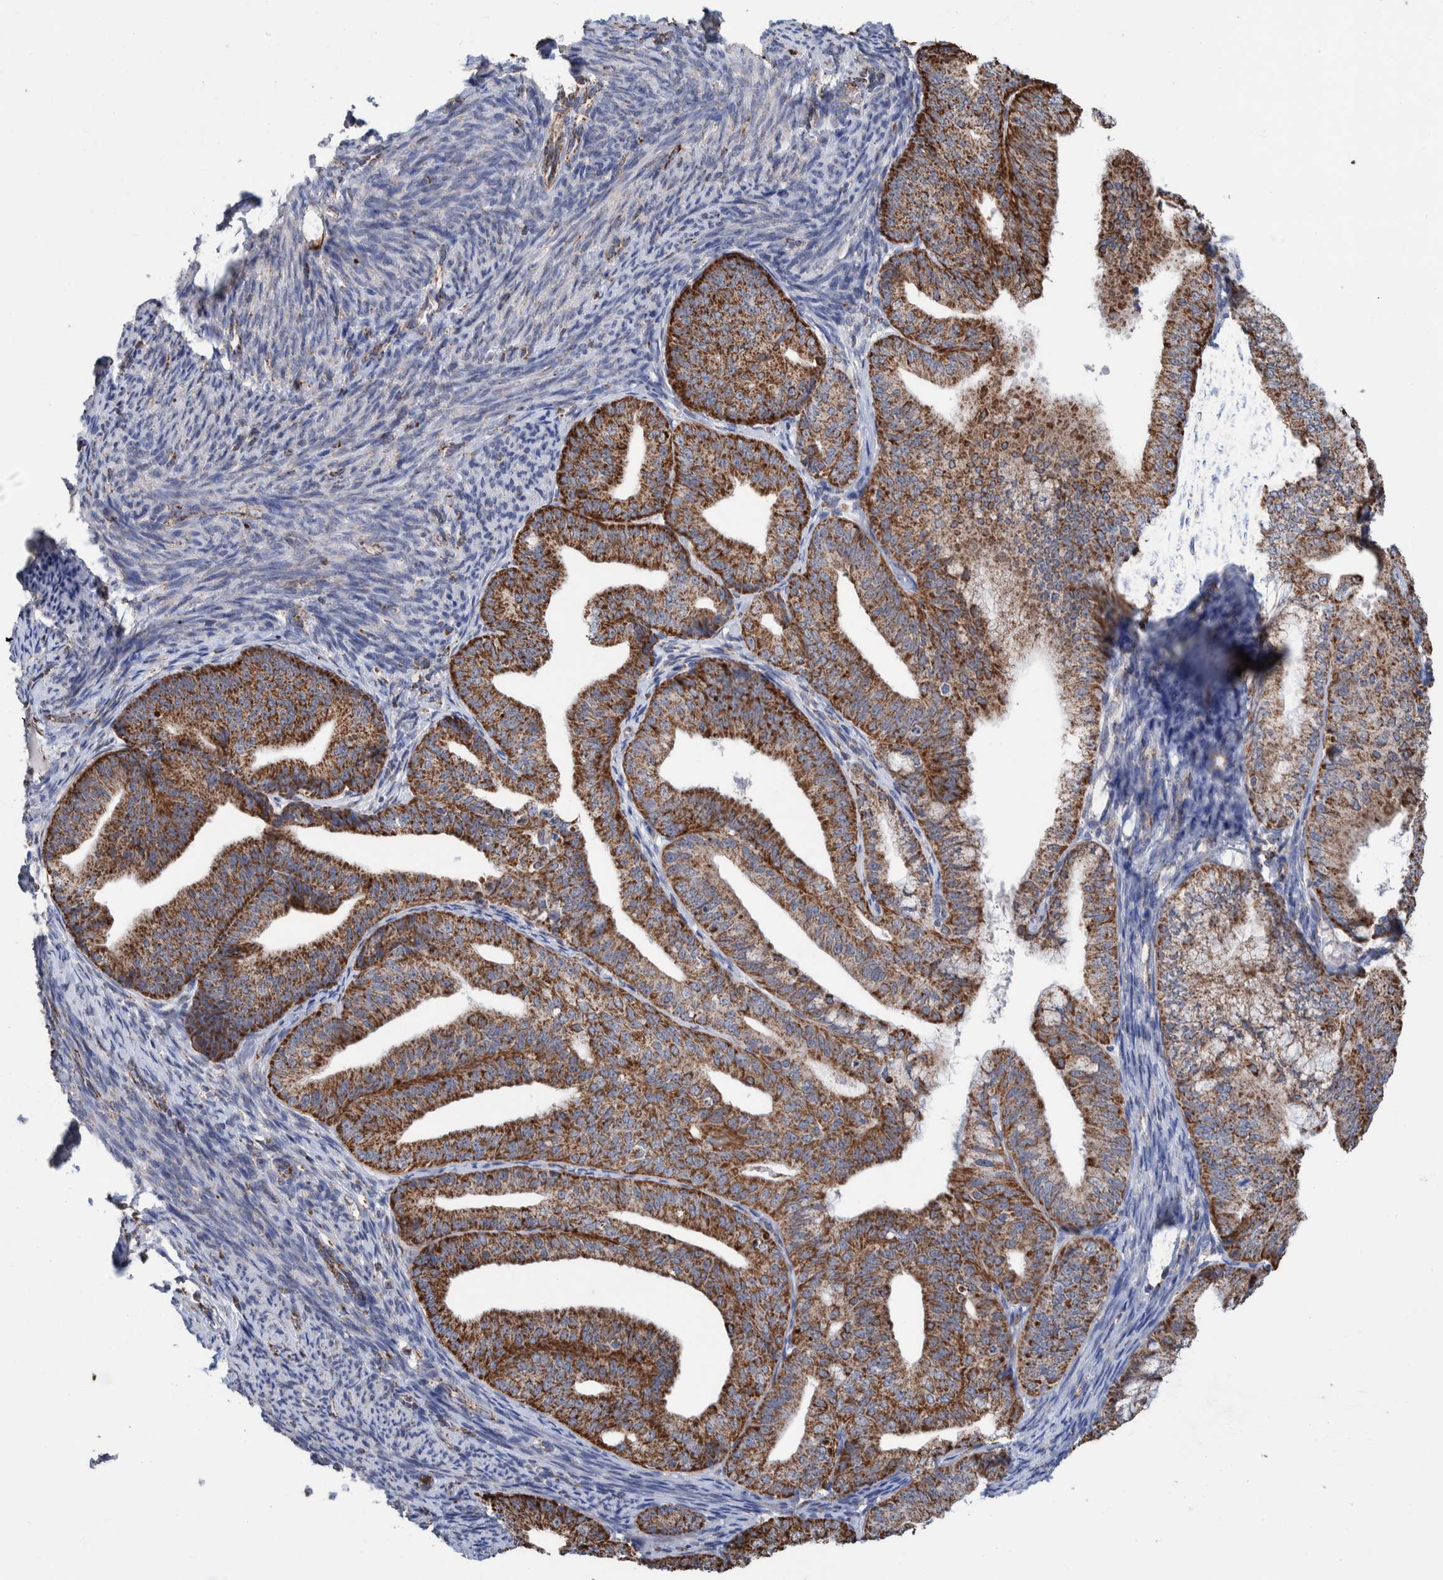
{"staining": {"intensity": "strong", "quantity": ">75%", "location": "cytoplasmic/membranous"}, "tissue": "endometrial cancer", "cell_type": "Tumor cells", "image_type": "cancer", "snomed": [{"axis": "morphology", "description": "Adenocarcinoma, NOS"}, {"axis": "topography", "description": "Endometrium"}], "caption": "A brown stain highlights strong cytoplasmic/membranous positivity of a protein in human endometrial adenocarcinoma tumor cells.", "gene": "DECR1", "patient": {"sex": "female", "age": 63}}